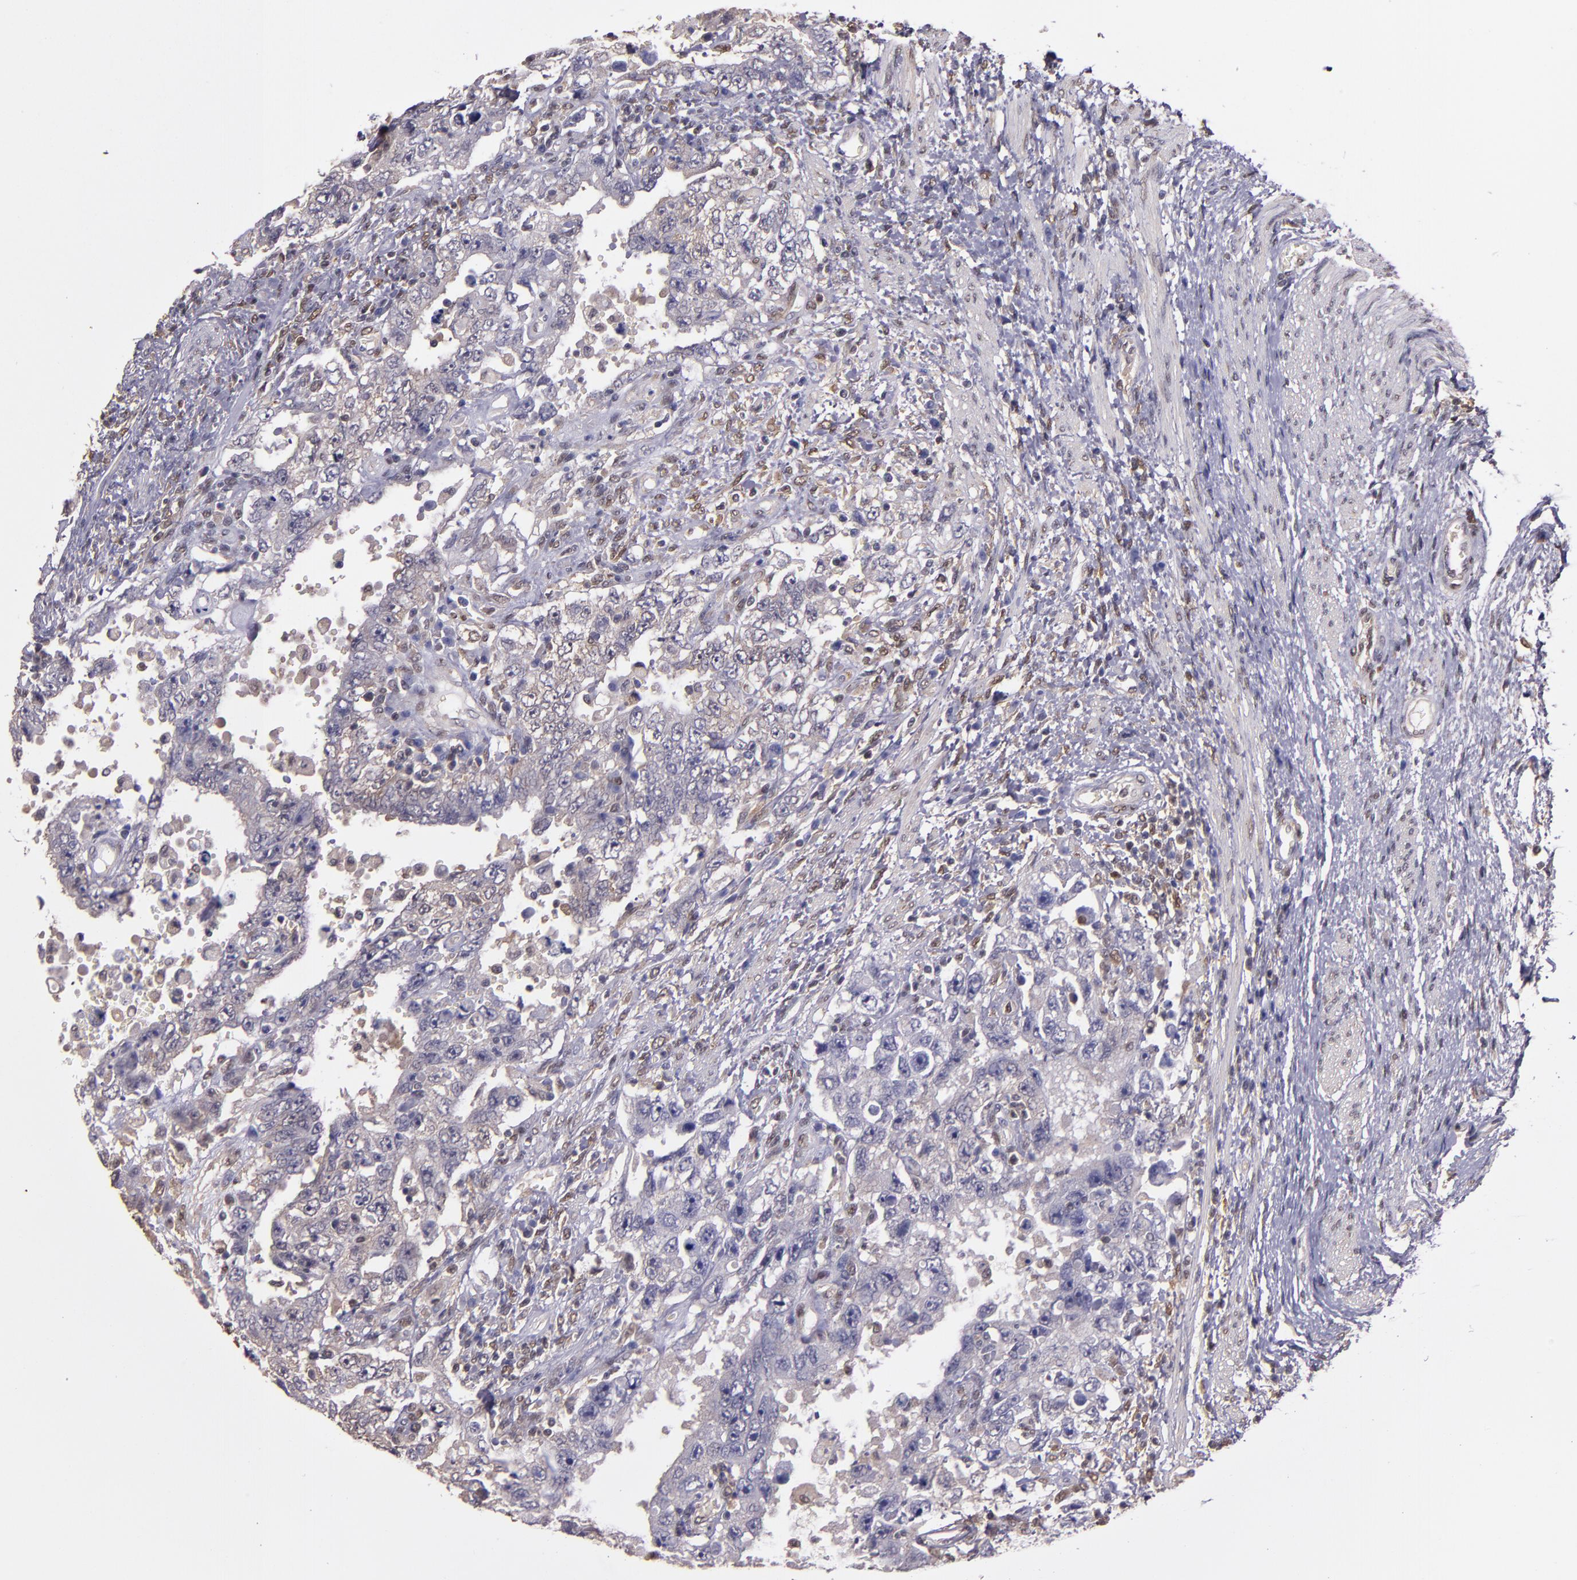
{"staining": {"intensity": "negative", "quantity": "none", "location": "none"}, "tissue": "testis cancer", "cell_type": "Tumor cells", "image_type": "cancer", "snomed": [{"axis": "morphology", "description": "Carcinoma, Embryonal, NOS"}, {"axis": "topography", "description": "Testis"}], "caption": "Immunohistochemistry of human testis cancer displays no positivity in tumor cells.", "gene": "STAT6", "patient": {"sex": "male", "age": 26}}